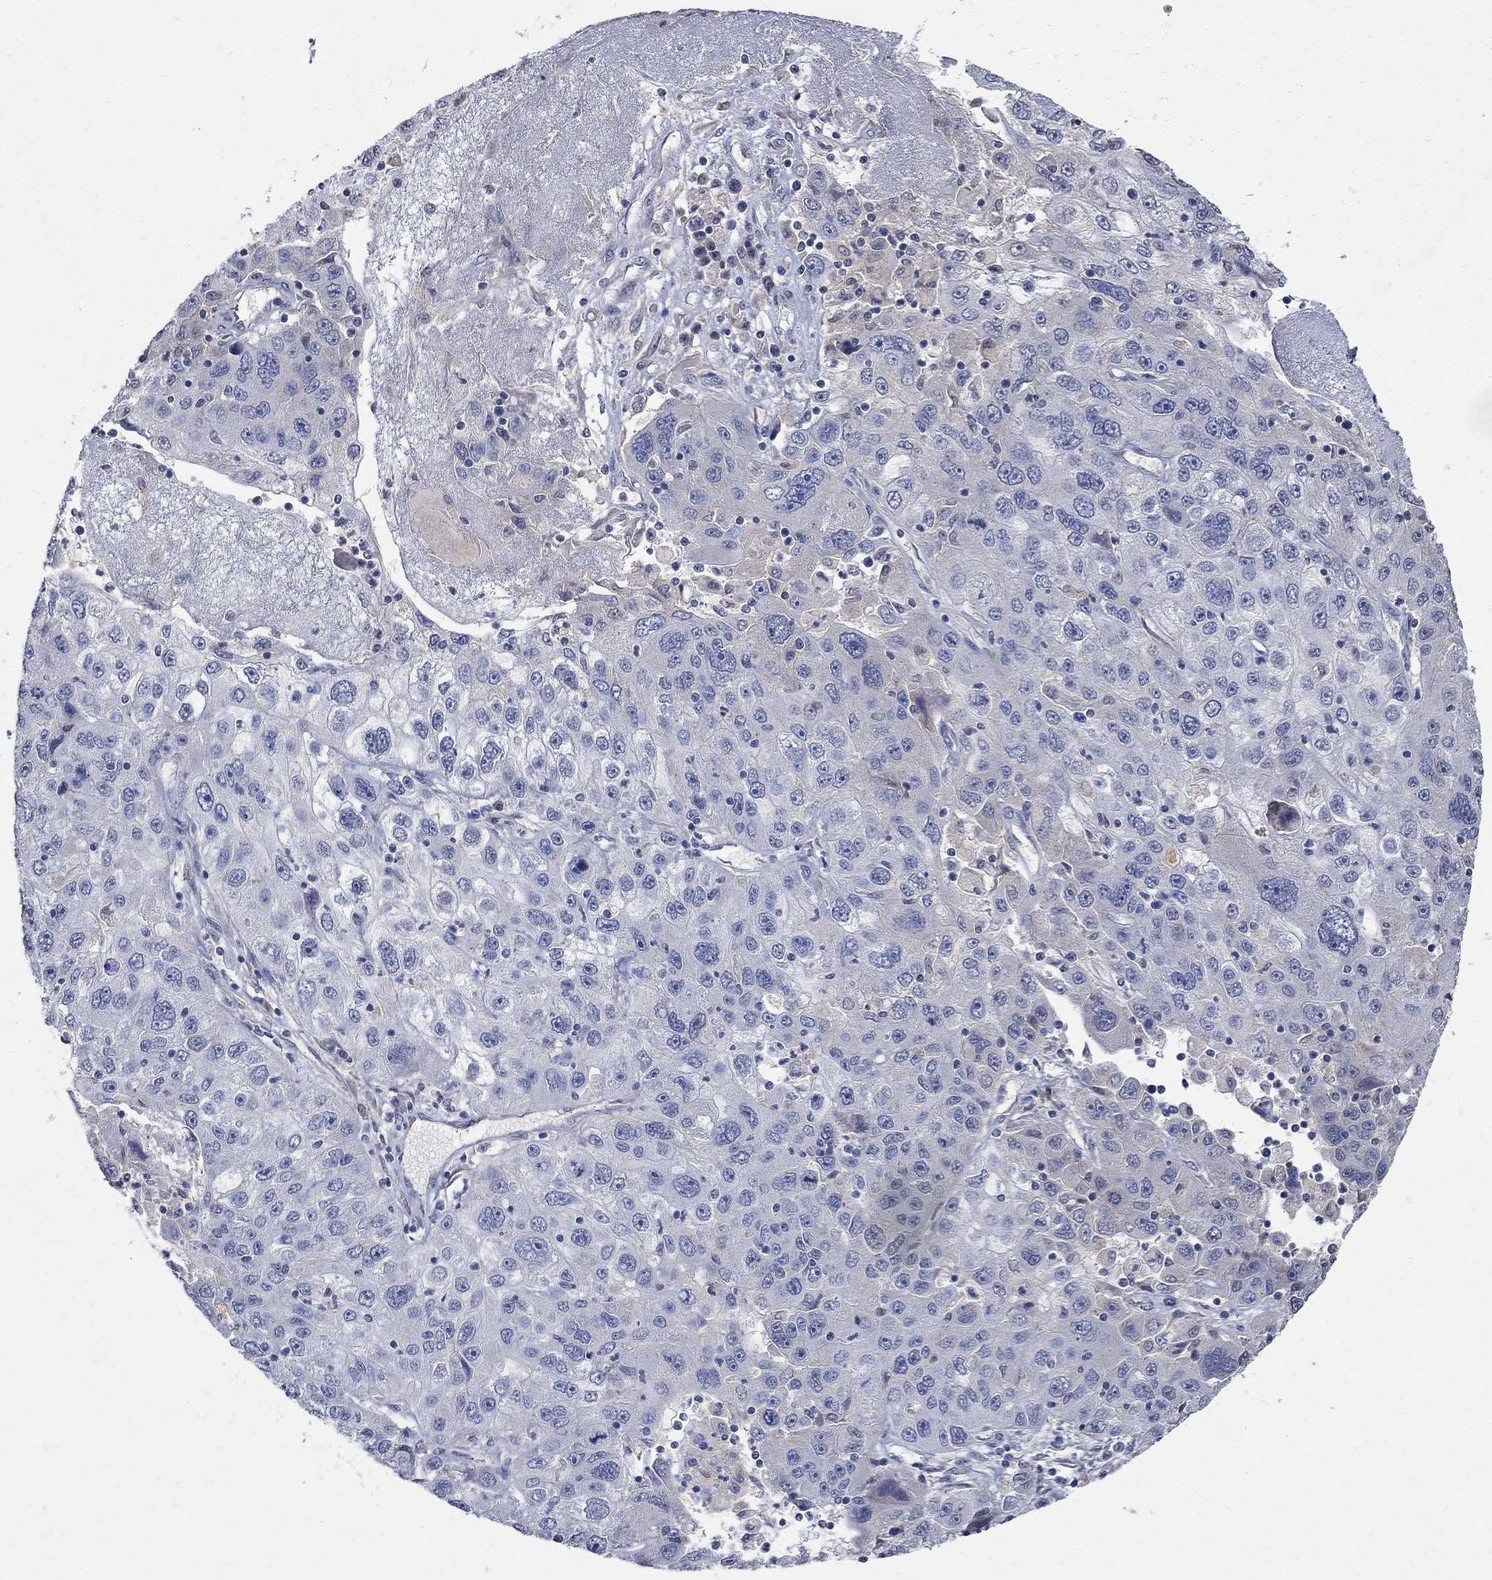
{"staining": {"intensity": "negative", "quantity": "none", "location": "none"}, "tissue": "stomach cancer", "cell_type": "Tumor cells", "image_type": "cancer", "snomed": [{"axis": "morphology", "description": "Adenocarcinoma, NOS"}, {"axis": "topography", "description": "Stomach"}], "caption": "Immunohistochemistry (IHC) micrograph of neoplastic tissue: stomach cancer (adenocarcinoma) stained with DAB displays no significant protein staining in tumor cells.", "gene": "TMEM169", "patient": {"sex": "male", "age": 56}}